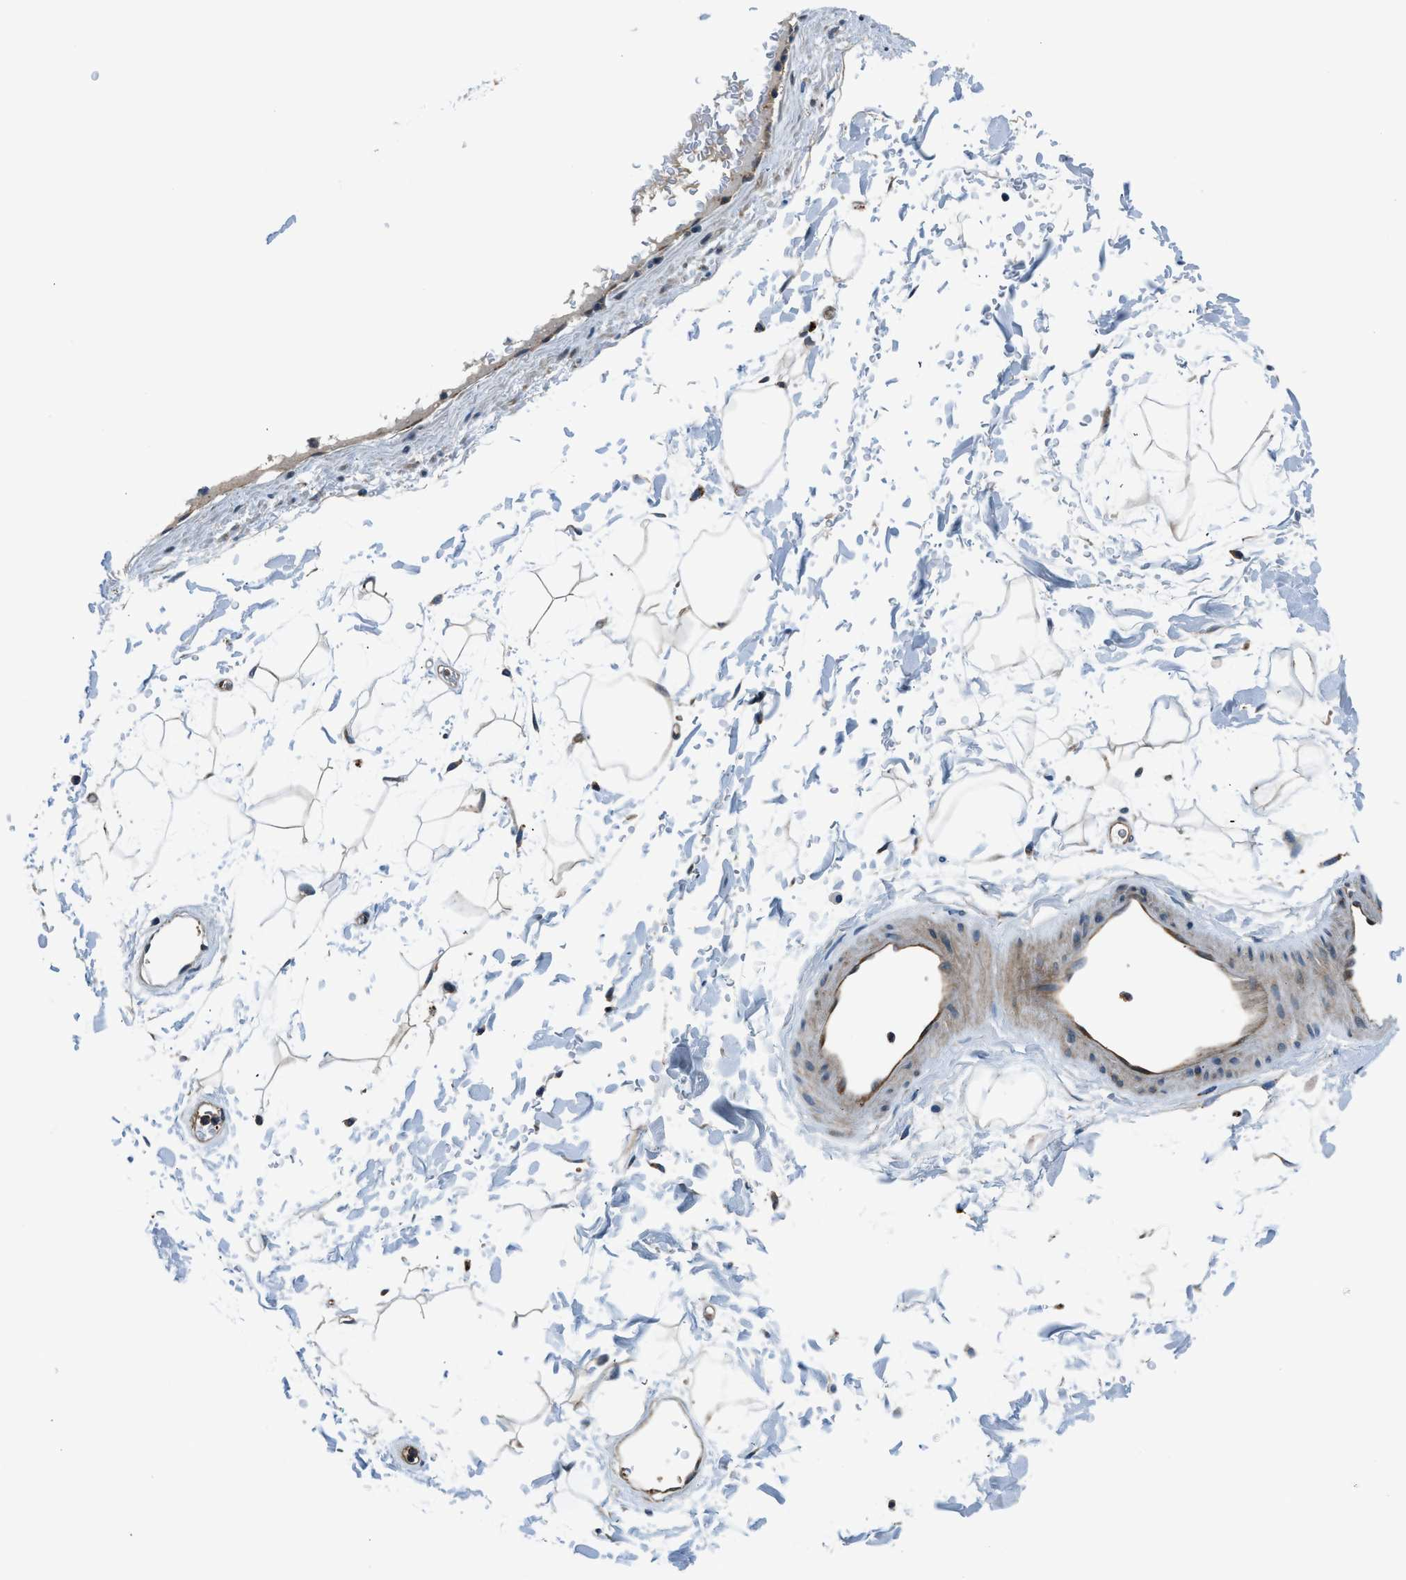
{"staining": {"intensity": "negative", "quantity": "none", "location": "none"}, "tissue": "adipose tissue", "cell_type": "Adipocytes", "image_type": "normal", "snomed": [{"axis": "morphology", "description": "Normal tissue, NOS"}, {"axis": "topography", "description": "Soft tissue"}], "caption": "An immunohistochemistry (IHC) image of normal adipose tissue is shown. There is no staining in adipocytes of adipose tissue. (Immunohistochemistry, brightfield microscopy, high magnification).", "gene": "SLC19A2", "patient": {"sex": "male", "age": 72}}